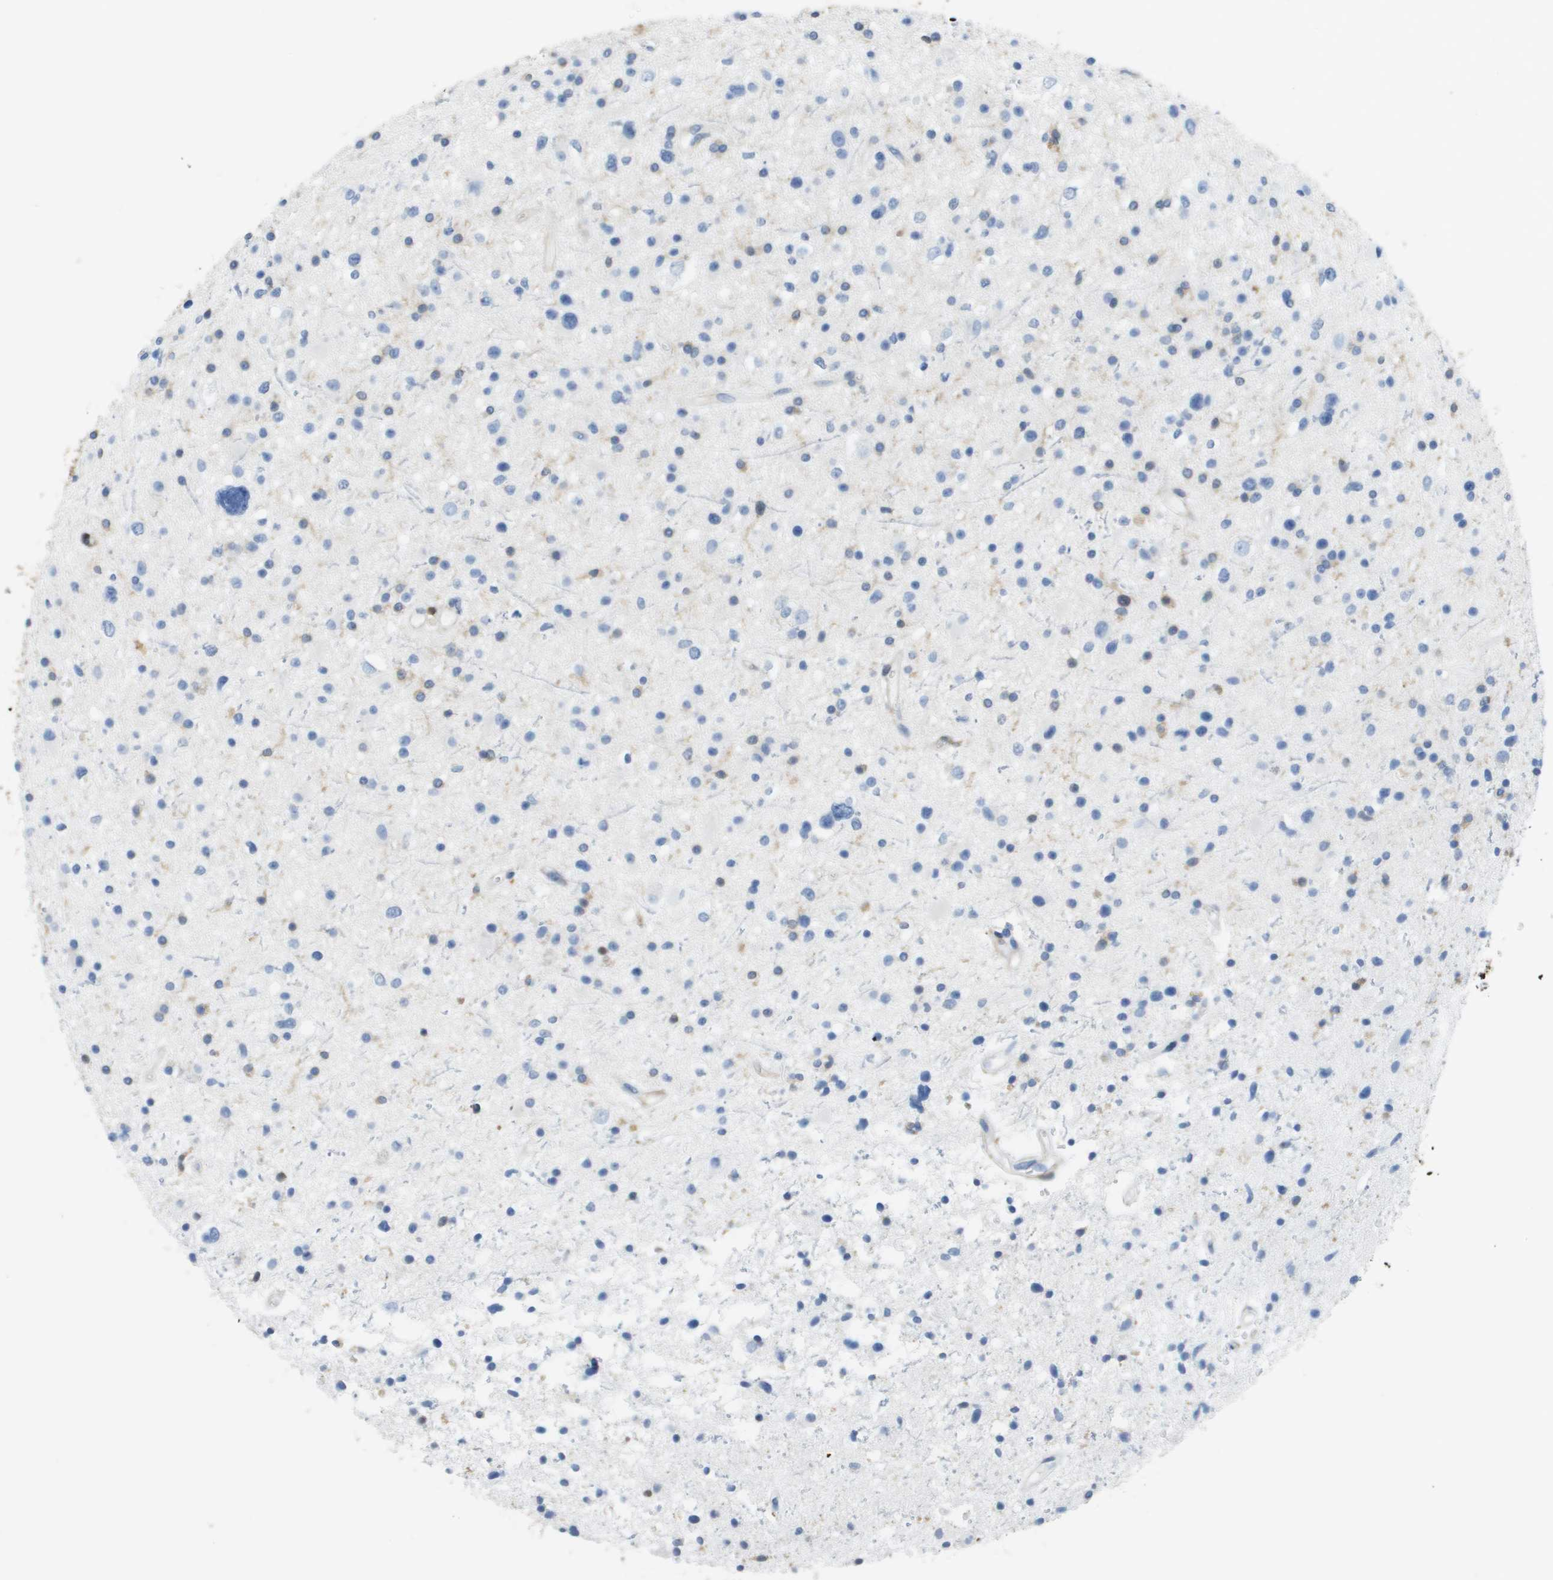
{"staining": {"intensity": "negative", "quantity": "none", "location": "none"}, "tissue": "glioma", "cell_type": "Tumor cells", "image_type": "cancer", "snomed": [{"axis": "morphology", "description": "Glioma, malignant, High grade"}, {"axis": "topography", "description": "Brain"}], "caption": "Tumor cells are negative for brown protein staining in glioma.", "gene": "DOCK5", "patient": {"sex": "male", "age": 33}}